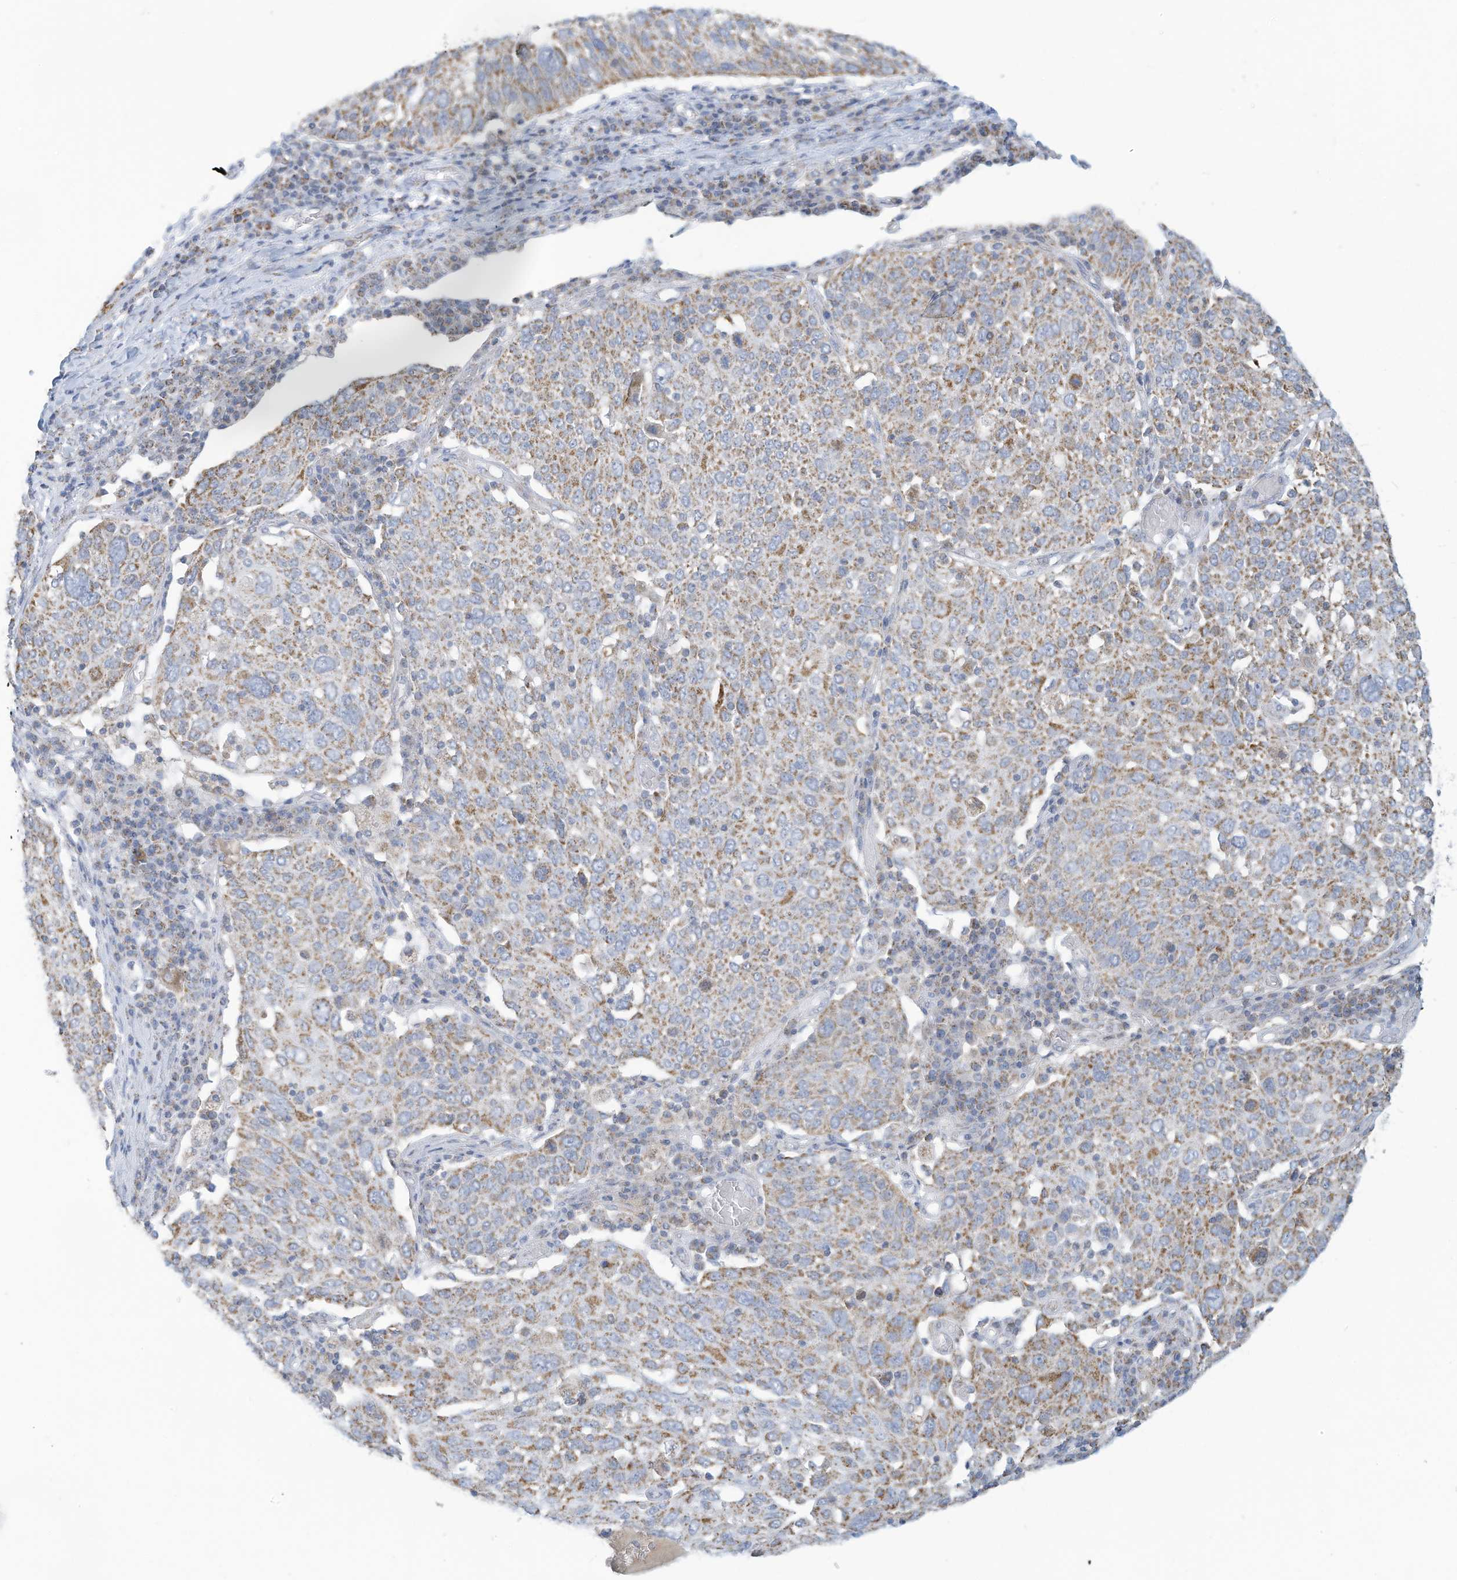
{"staining": {"intensity": "moderate", "quantity": "25%-75%", "location": "cytoplasmic/membranous"}, "tissue": "lung cancer", "cell_type": "Tumor cells", "image_type": "cancer", "snomed": [{"axis": "morphology", "description": "Squamous cell carcinoma, NOS"}, {"axis": "topography", "description": "Lung"}], "caption": "DAB immunohistochemical staining of human squamous cell carcinoma (lung) reveals moderate cytoplasmic/membranous protein staining in approximately 25%-75% of tumor cells. (IHC, brightfield microscopy, high magnification).", "gene": "NLN", "patient": {"sex": "male", "age": 65}}